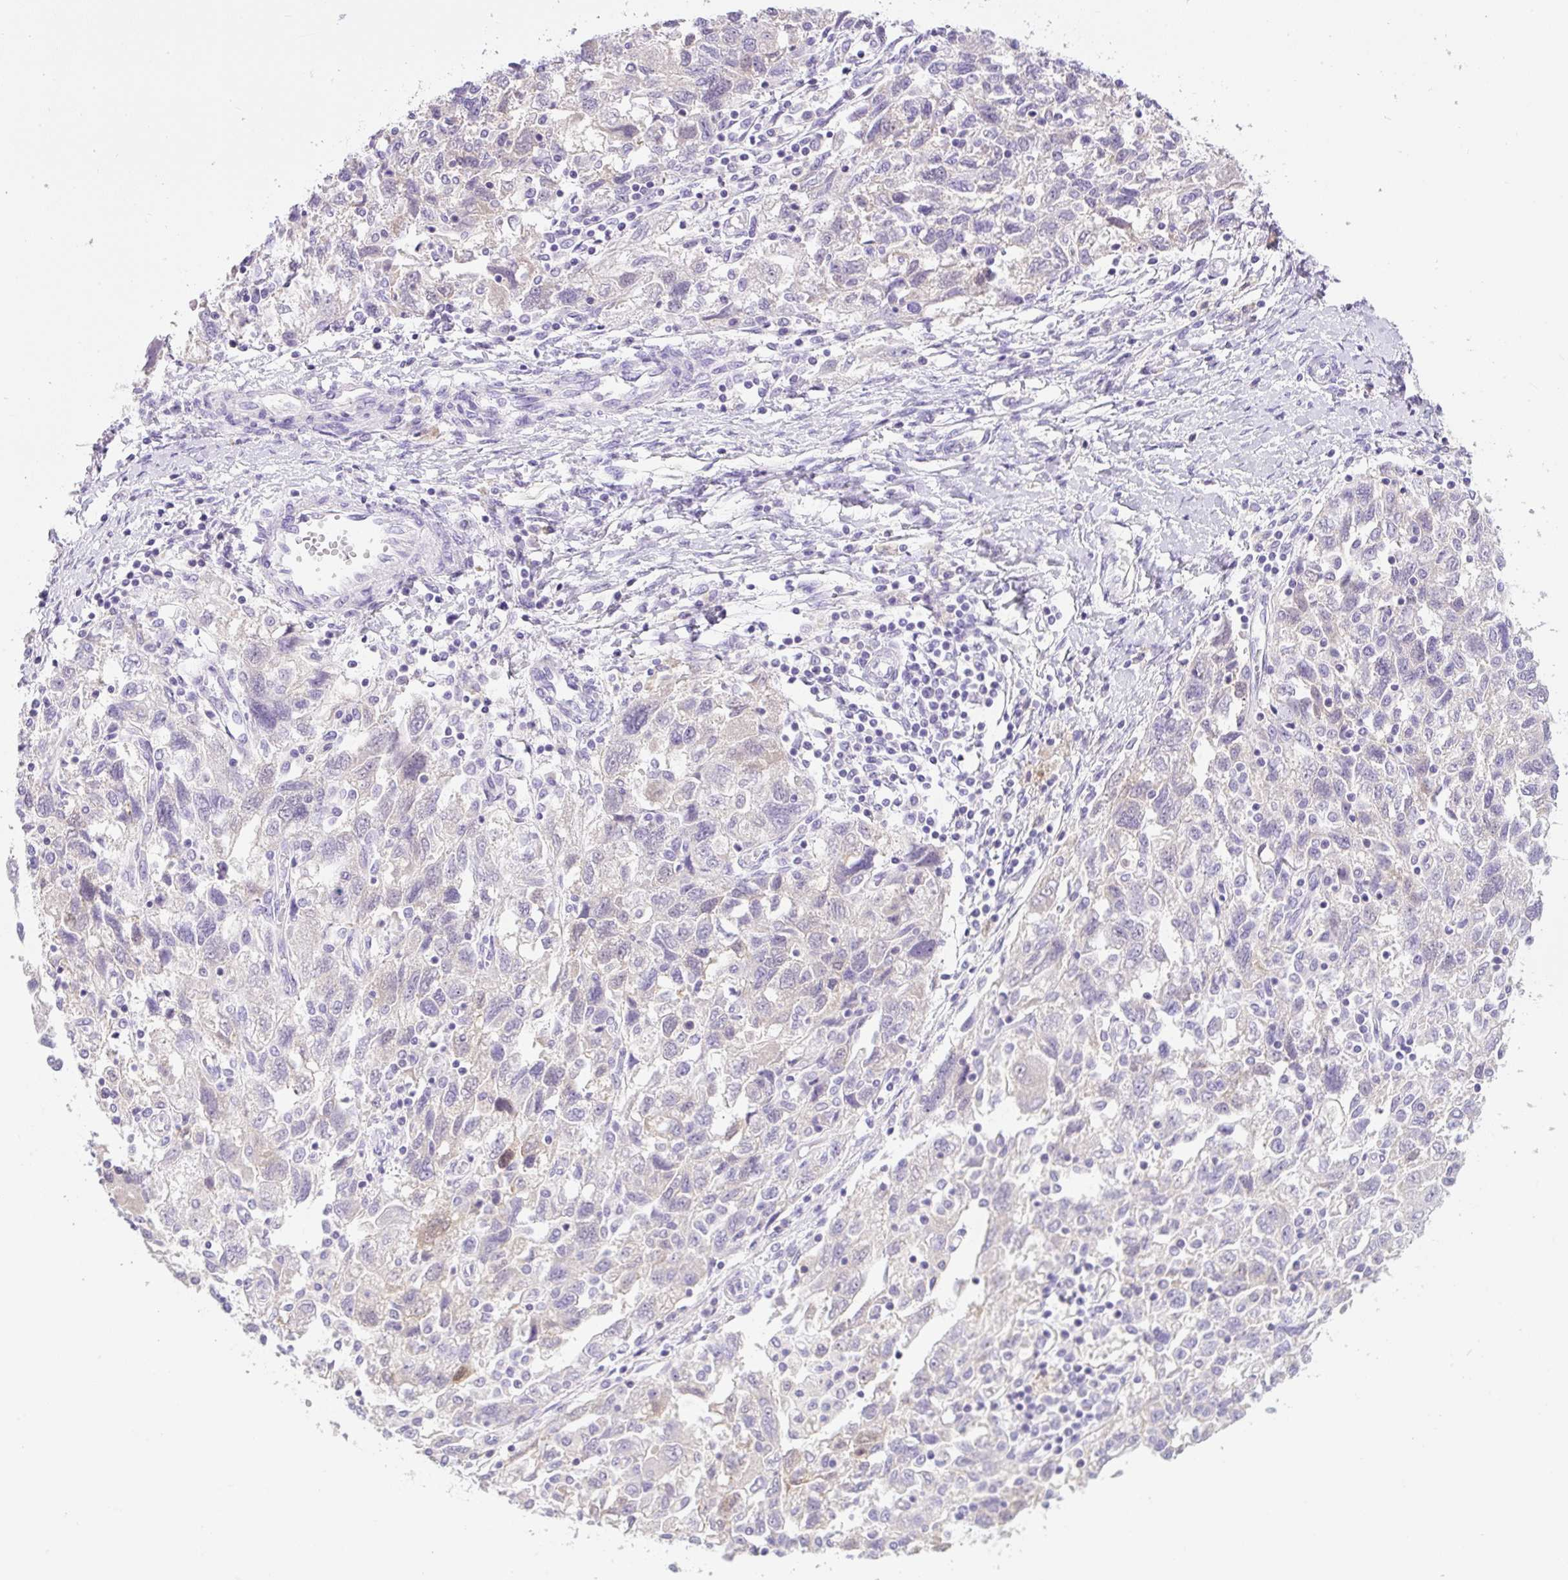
{"staining": {"intensity": "negative", "quantity": "none", "location": "none"}, "tissue": "ovarian cancer", "cell_type": "Tumor cells", "image_type": "cancer", "snomed": [{"axis": "morphology", "description": "Carcinoma, NOS"}, {"axis": "morphology", "description": "Cystadenocarcinoma, serous, NOS"}, {"axis": "topography", "description": "Ovary"}], "caption": "Immunohistochemical staining of human carcinoma (ovarian) reveals no significant expression in tumor cells. (DAB (3,3'-diaminobenzidine) IHC visualized using brightfield microscopy, high magnification).", "gene": "NDST3", "patient": {"sex": "female", "age": 69}}